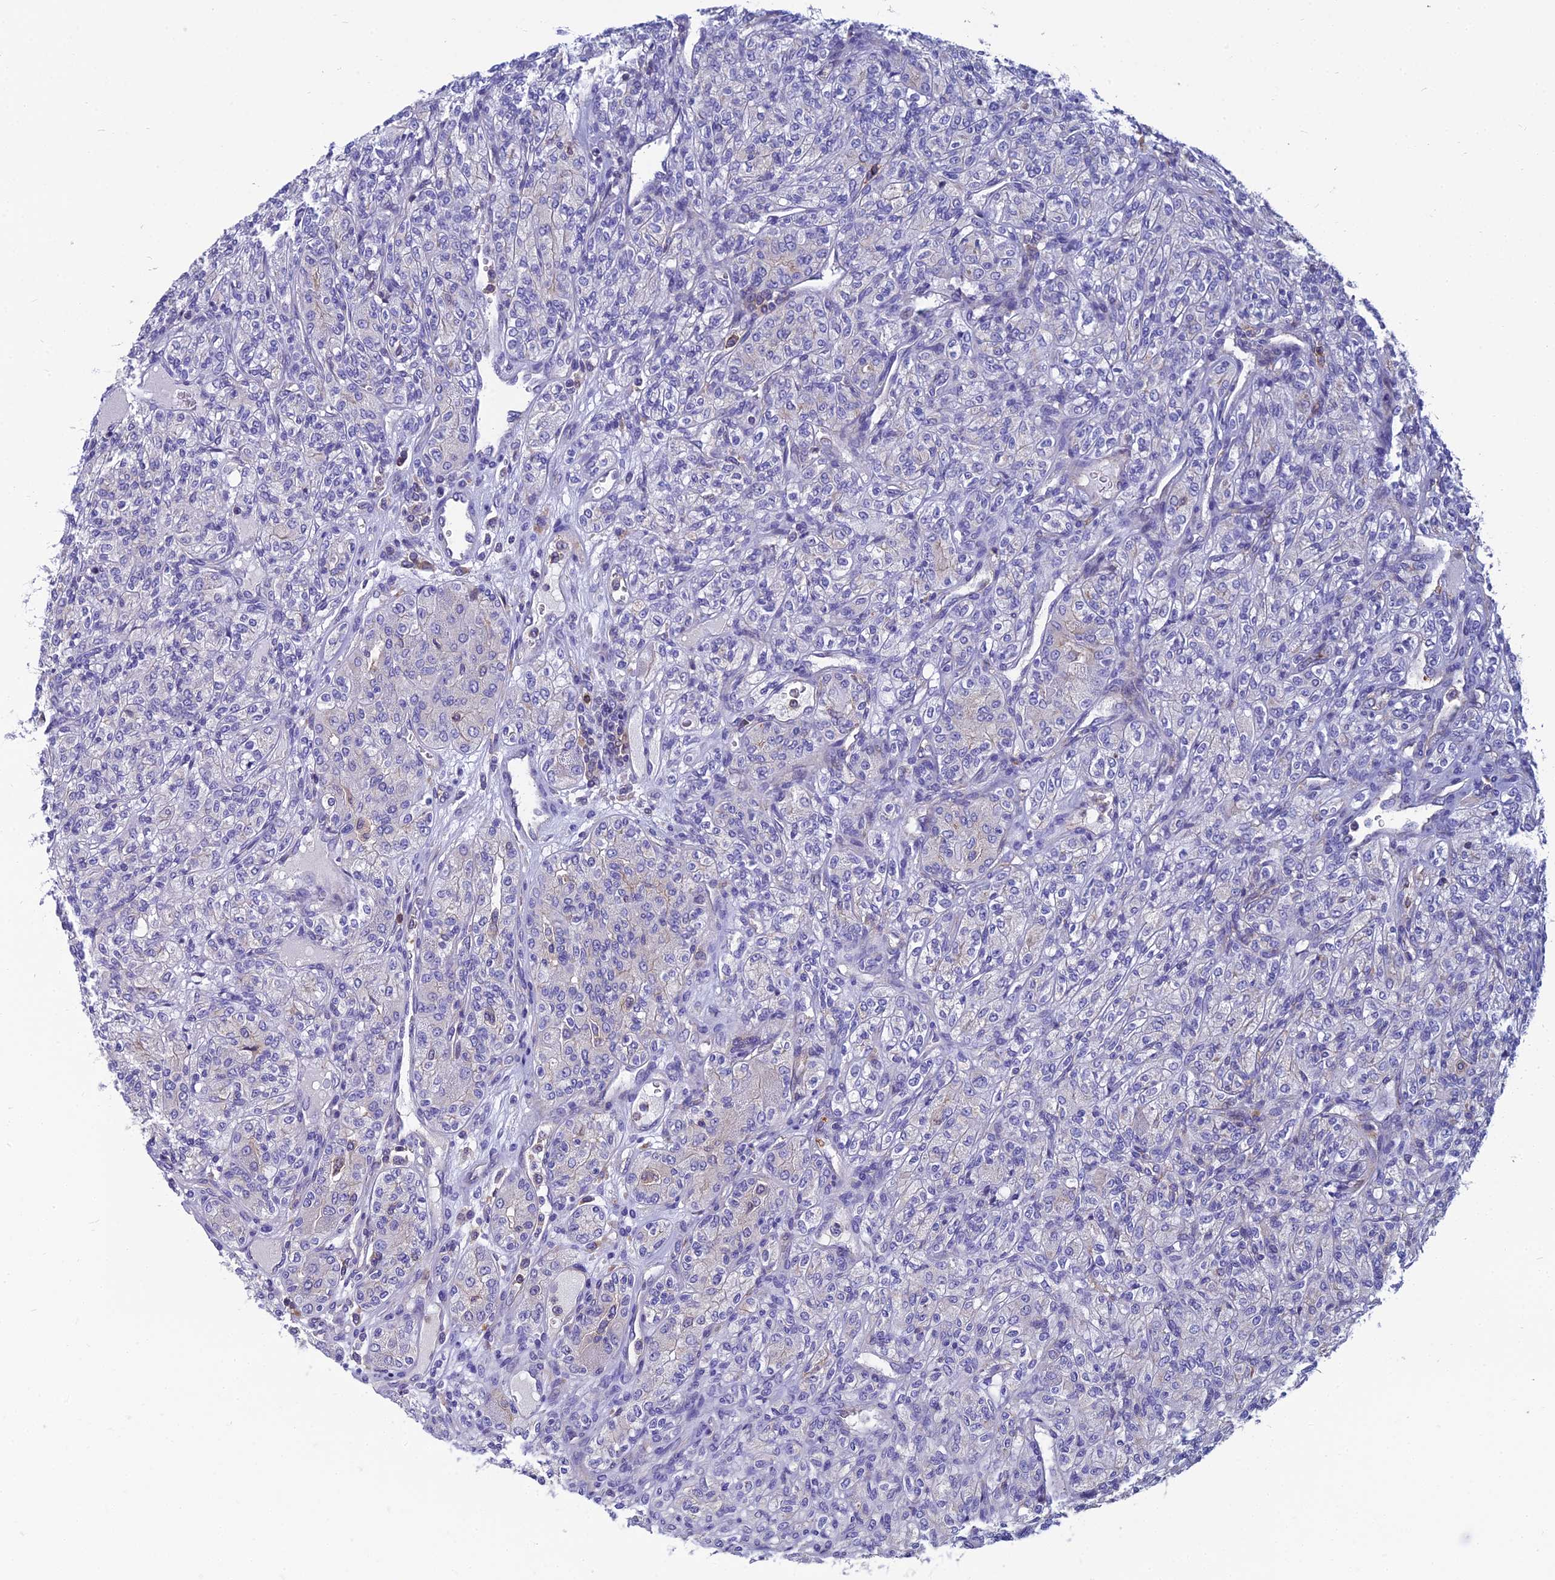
{"staining": {"intensity": "negative", "quantity": "none", "location": "none"}, "tissue": "renal cancer", "cell_type": "Tumor cells", "image_type": "cancer", "snomed": [{"axis": "morphology", "description": "Adenocarcinoma, NOS"}, {"axis": "topography", "description": "Kidney"}], "caption": "Adenocarcinoma (renal) was stained to show a protein in brown. There is no significant positivity in tumor cells.", "gene": "PPP1R18", "patient": {"sex": "male", "age": 77}}